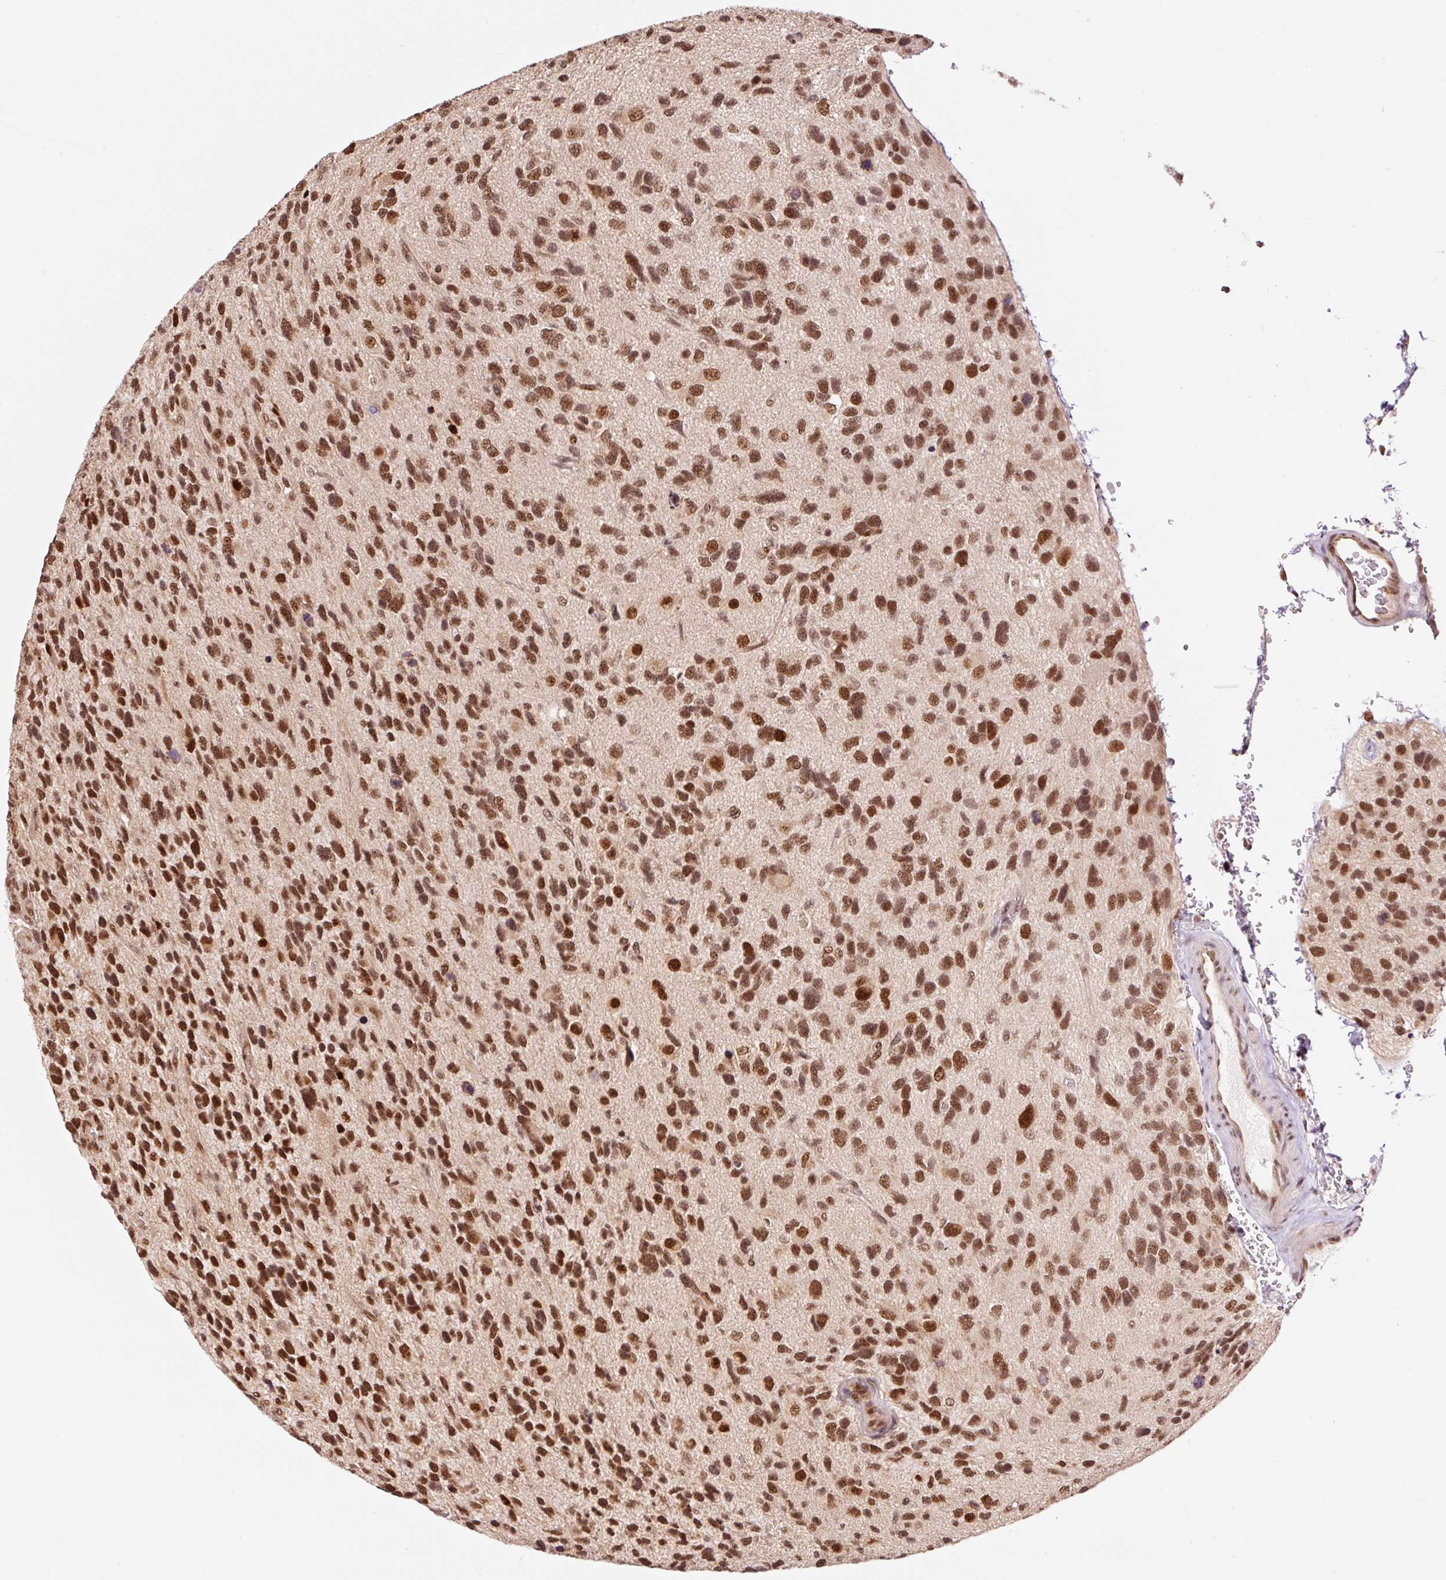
{"staining": {"intensity": "strong", "quantity": ">75%", "location": "nuclear"}, "tissue": "glioma", "cell_type": "Tumor cells", "image_type": "cancer", "snomed": [{"axis": "morphology", "description": "Glioma, malignant, High grade"}, {"axis": "topography", "description": "Brain"}], "caption": "An immunohistochemistry (IHC) micrograph of tumor tissue is shown. Protein staining in brown highlights strong nuclear positivity in glioma within tumor cells. (Stains: DAB in brown, nuclei in blue, Microscopy: brightfield microscopy at high magnification).", "gene": "INTS8", "patient": {"sex": "female", "age": 58}}